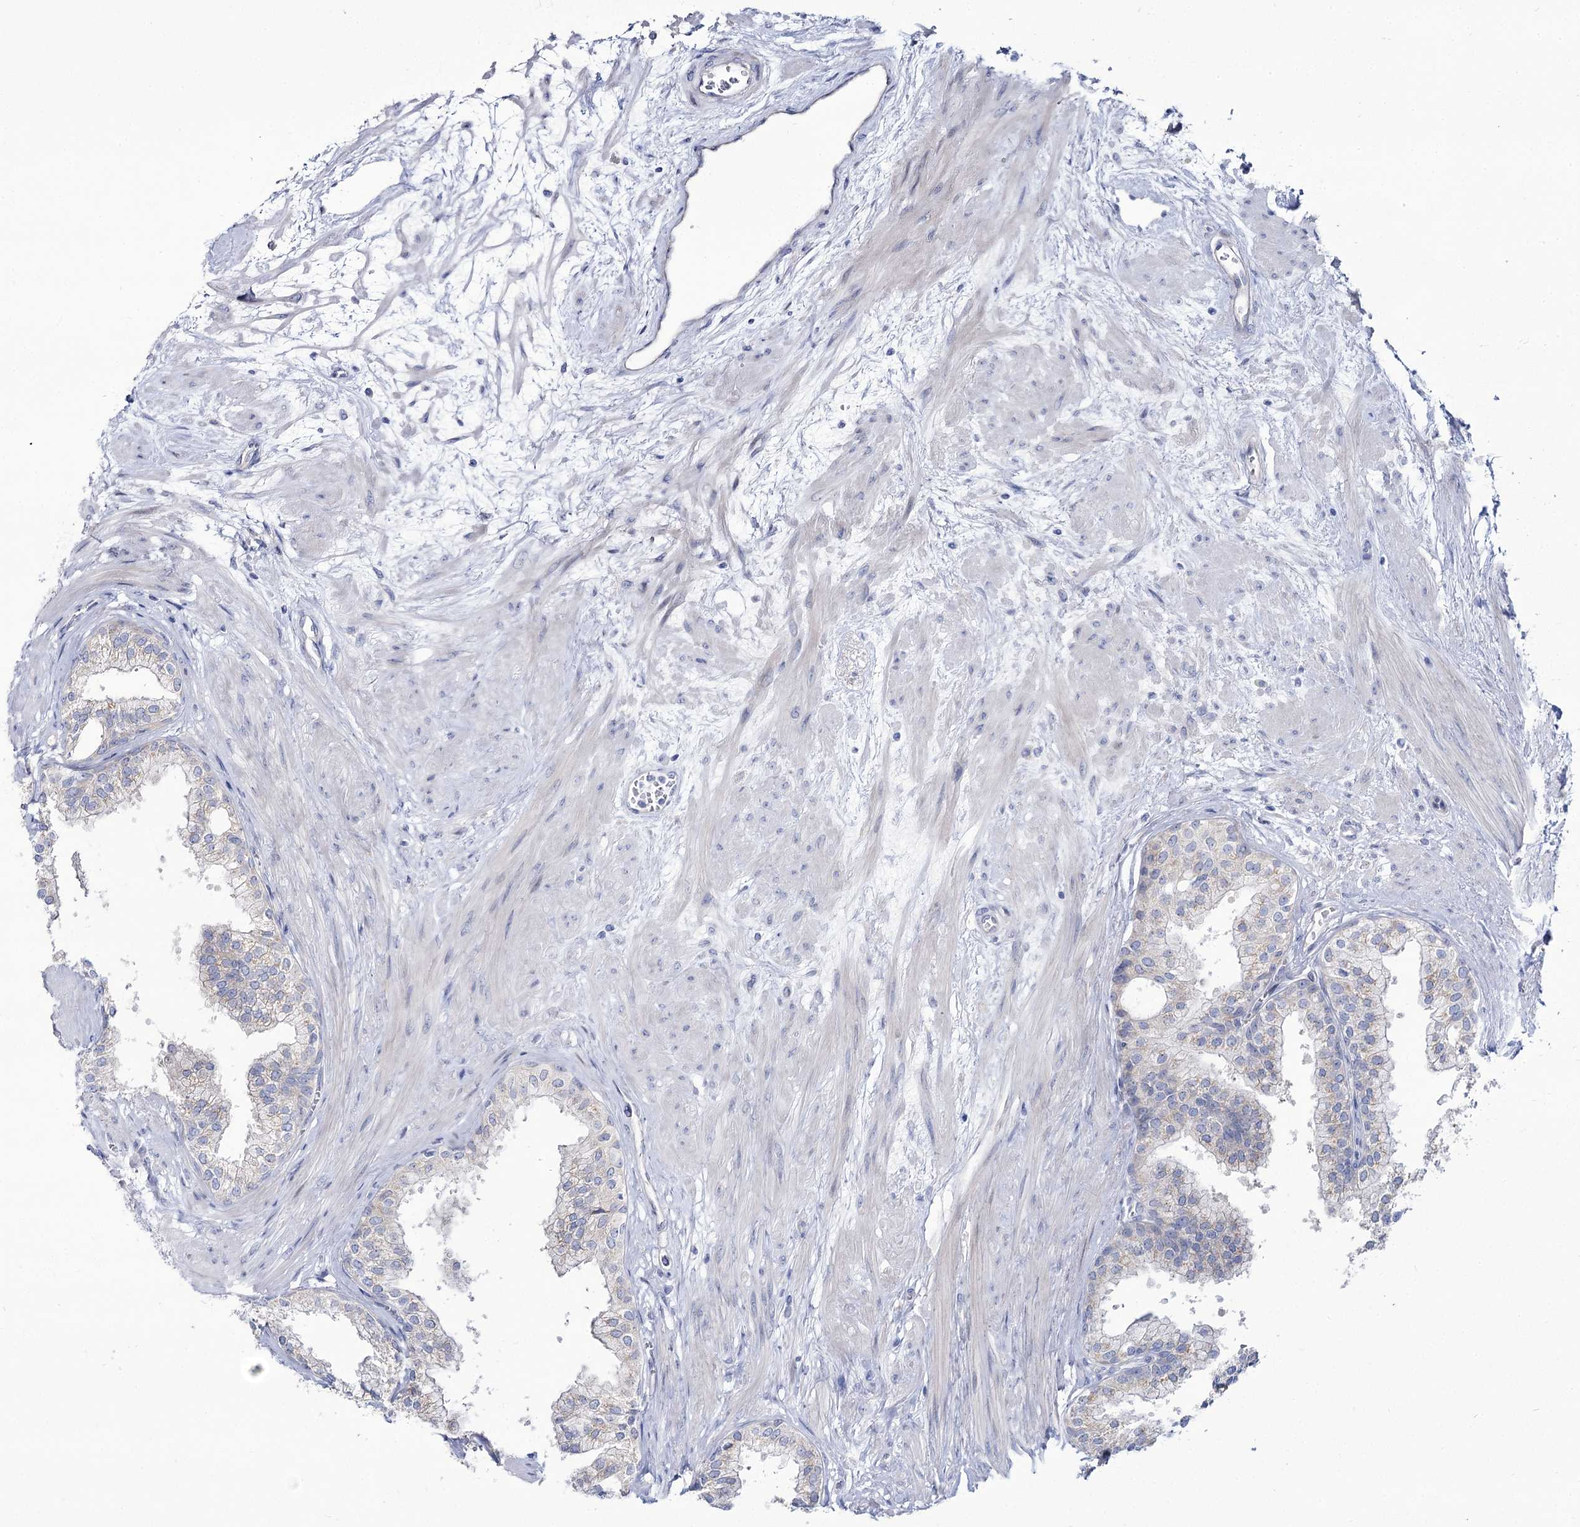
{"staining": {"intensity": "negative", "quantity": "none", "location": "none"}, "tissue": "prostate", "cell_type": "Glandular cells", "image_type": "normal", "snomed": [{"axis": "morphology", "description": "Normal tissue, NOS"}, {"axis": "topography", "description": "Prostate"}], "caption": "This histopathology image is of unremarkable prostate stained with IHC to label a protein in brown with the nuclei are counter-stained blue. There is no staining in glandular cells.", "gene": "SUOX", "patient": {"sex": "male", "age": 60}}